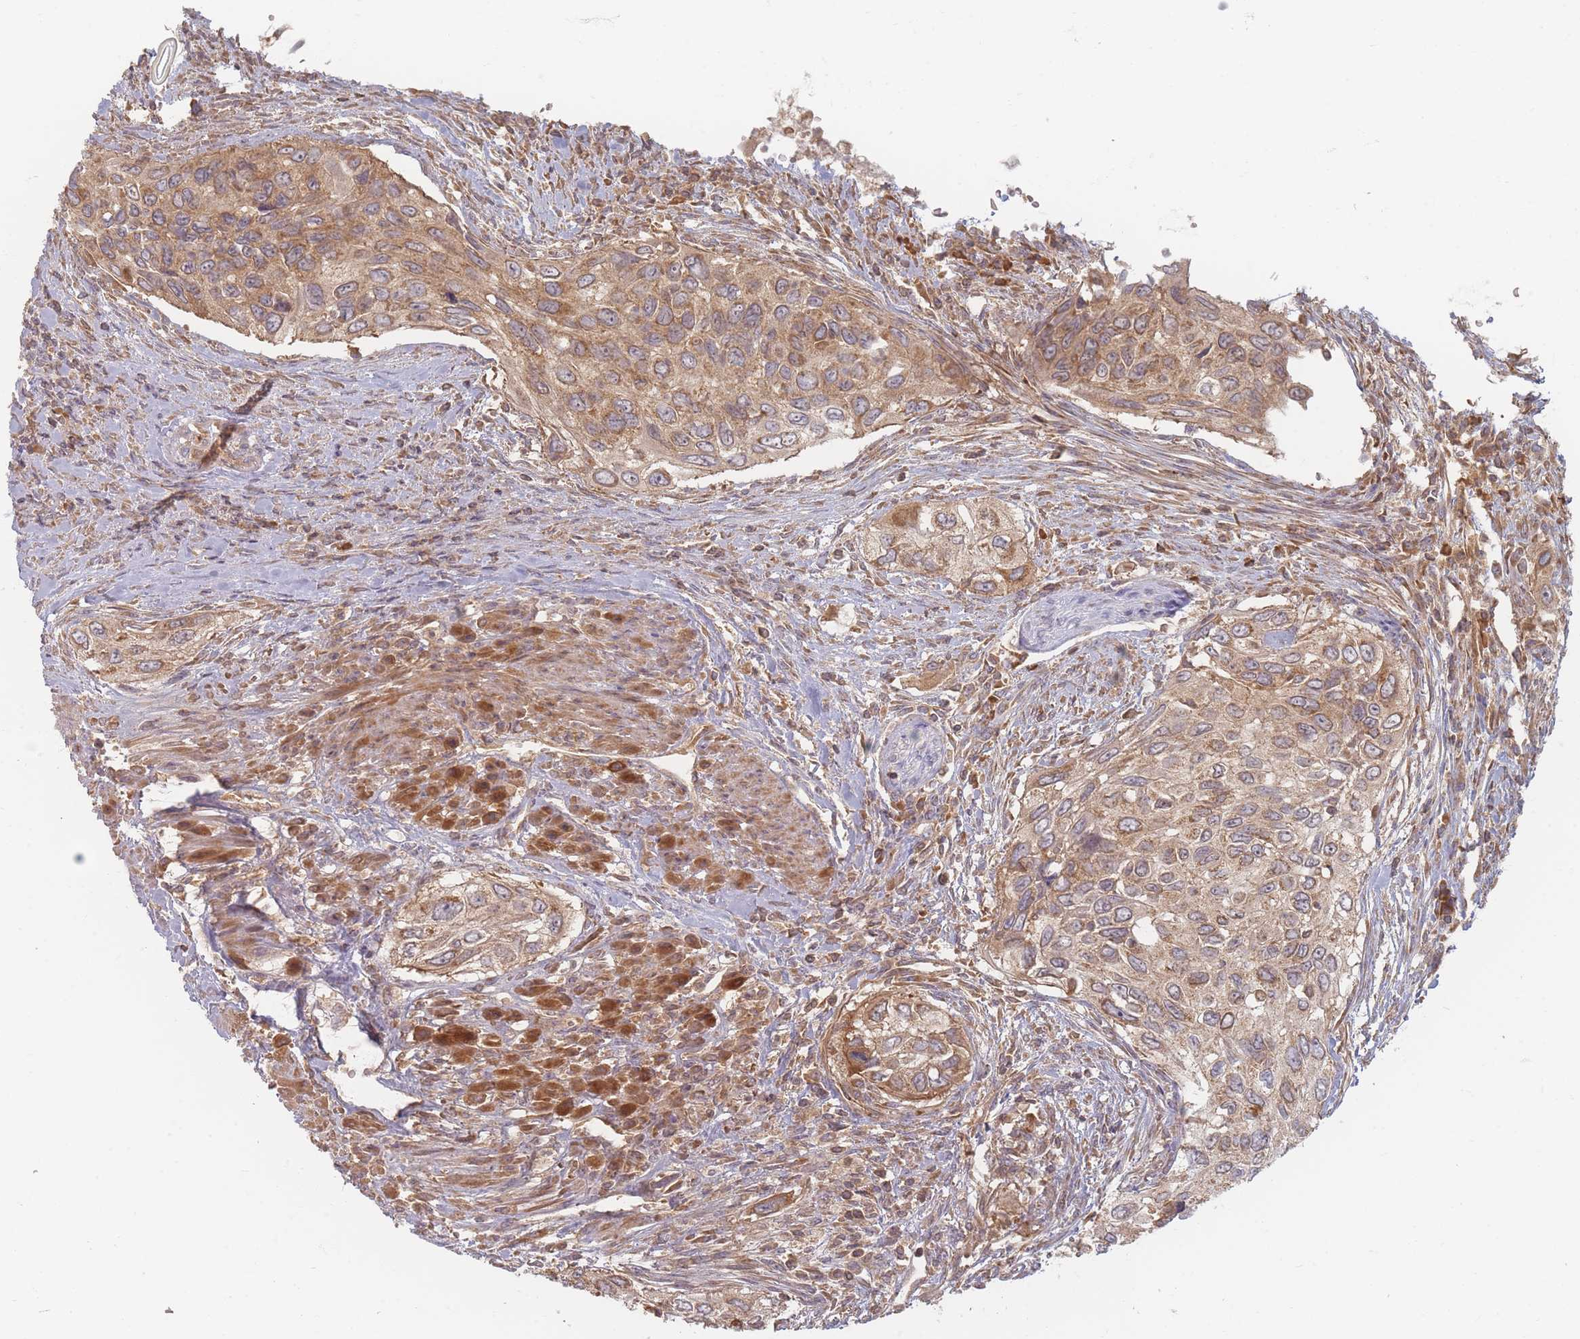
{"staining": {"intensity": "moderate", "quantity": ">75%", "location": "cytoplasmic/membranous"}, "tissue": "urothelial cancer", "cell_type": "Tumor cells", "image_type": "cancer", "snomed": [{"axis": "morphology", "description": "Urothelial carcinoma, High grade"}, {"axis": "topography", "description": "Urinary bladder"}], "caption": "High-grade urothelial carcinoma was stained to show a protein in brown. There is medium levels of moderate cytoplasmic/membranous staining in approximately >75% of tumor cells. (DAB IHC, brown staining for protein, blue staining for nuclei).", "gene": "SLC35F3", "patient": {"sex": "female", "age": 60}}